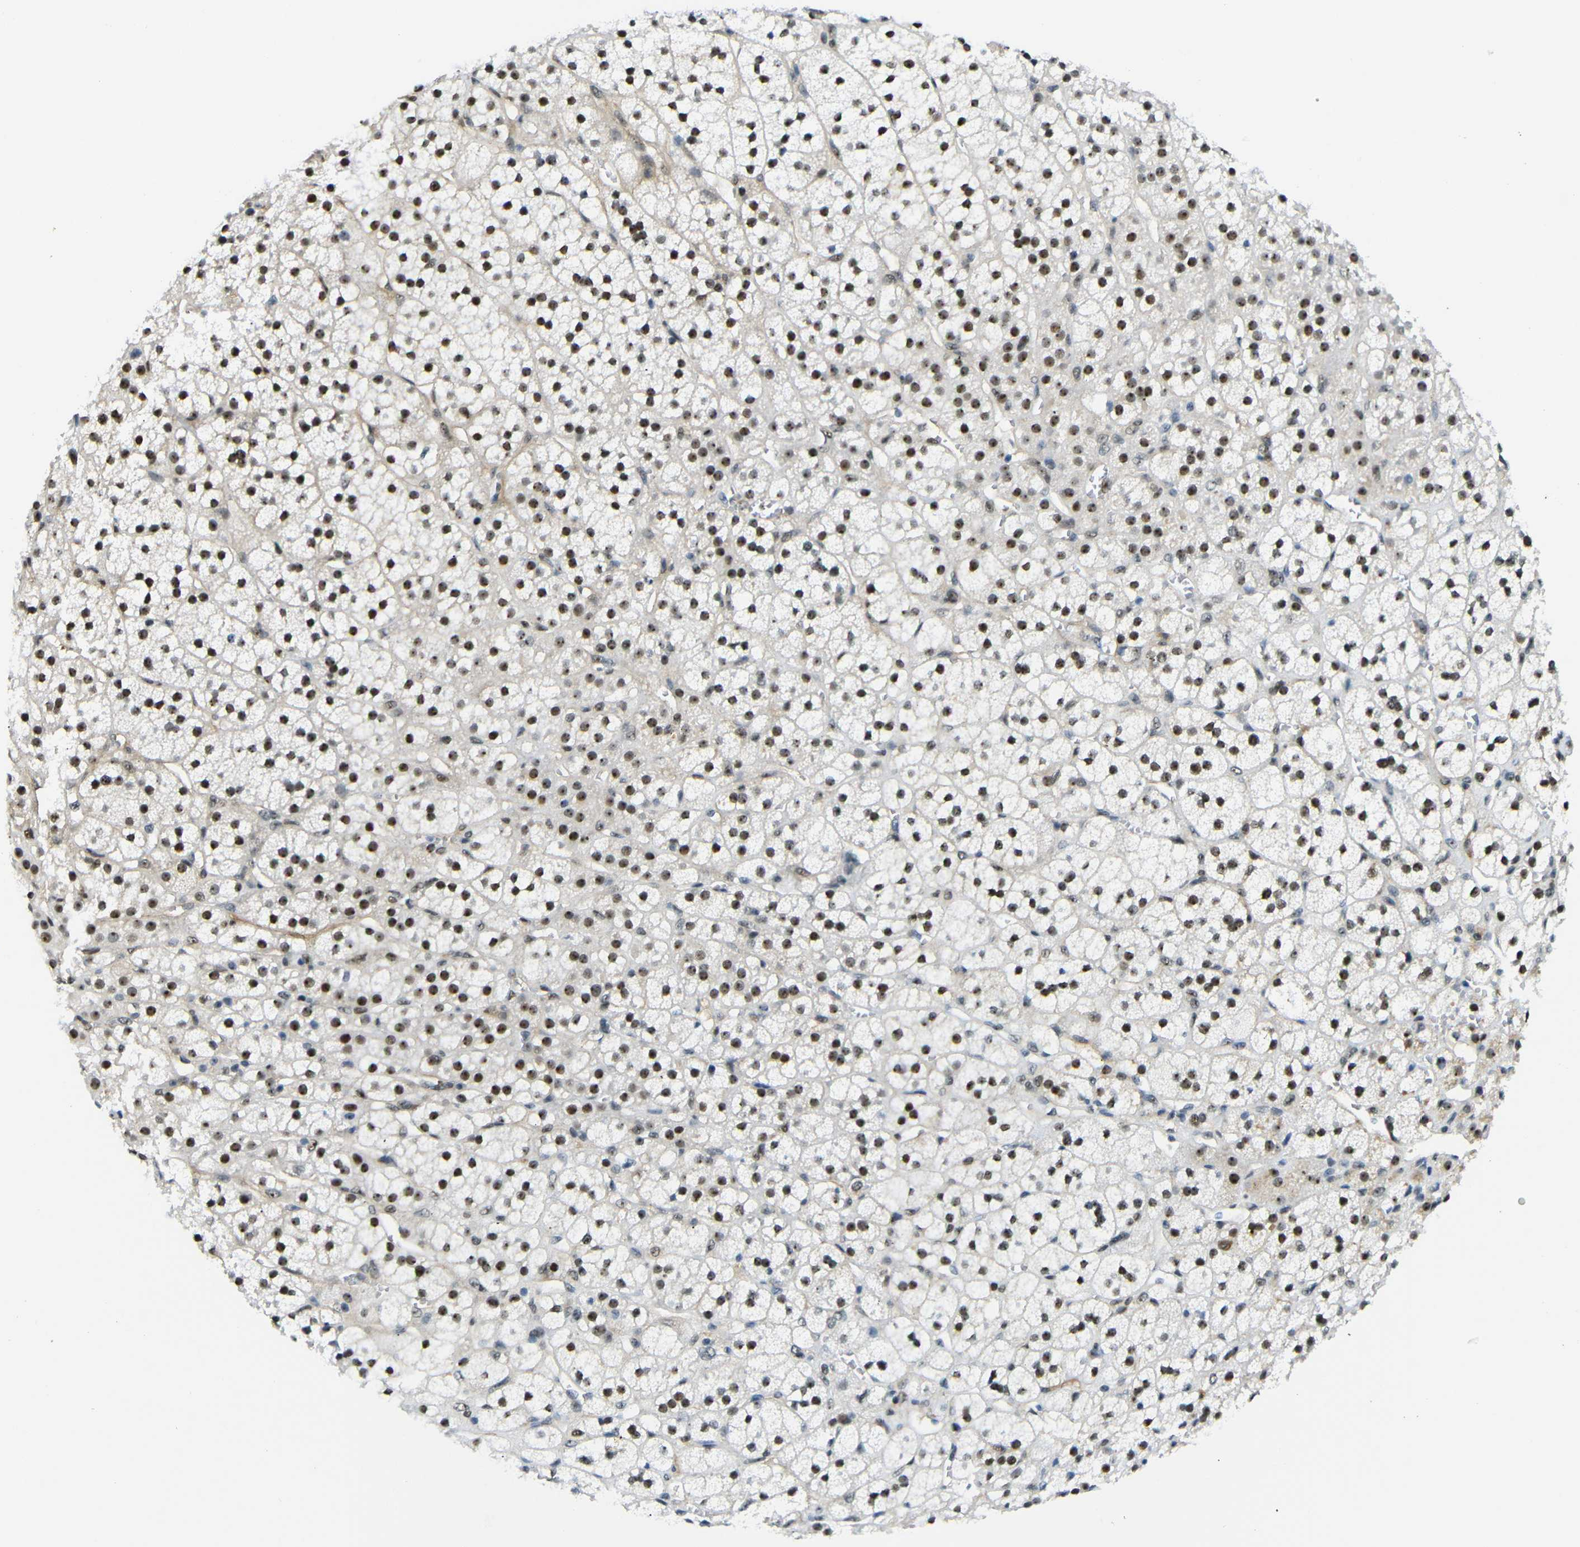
{"staining": {"intensity": "strong", "quantity": ">75%", "location": "nuclear"}, "tissue": "adrenal gland", "cell_type": "Glandular cells", "image_type": "normal", "snomed": [{"axis": "morphology", "description": "Normal tissue, NOS"}, {"axis": "topography", "description": "Adrenal gland"}], "caption": "Immunohistochemical staining of normal human adrenal gland displays high levels of strong nuclear positivity in approximately >75% of glandular cells.", "gene": "PARN", "patient": {"sex": "male", "age": 56}}